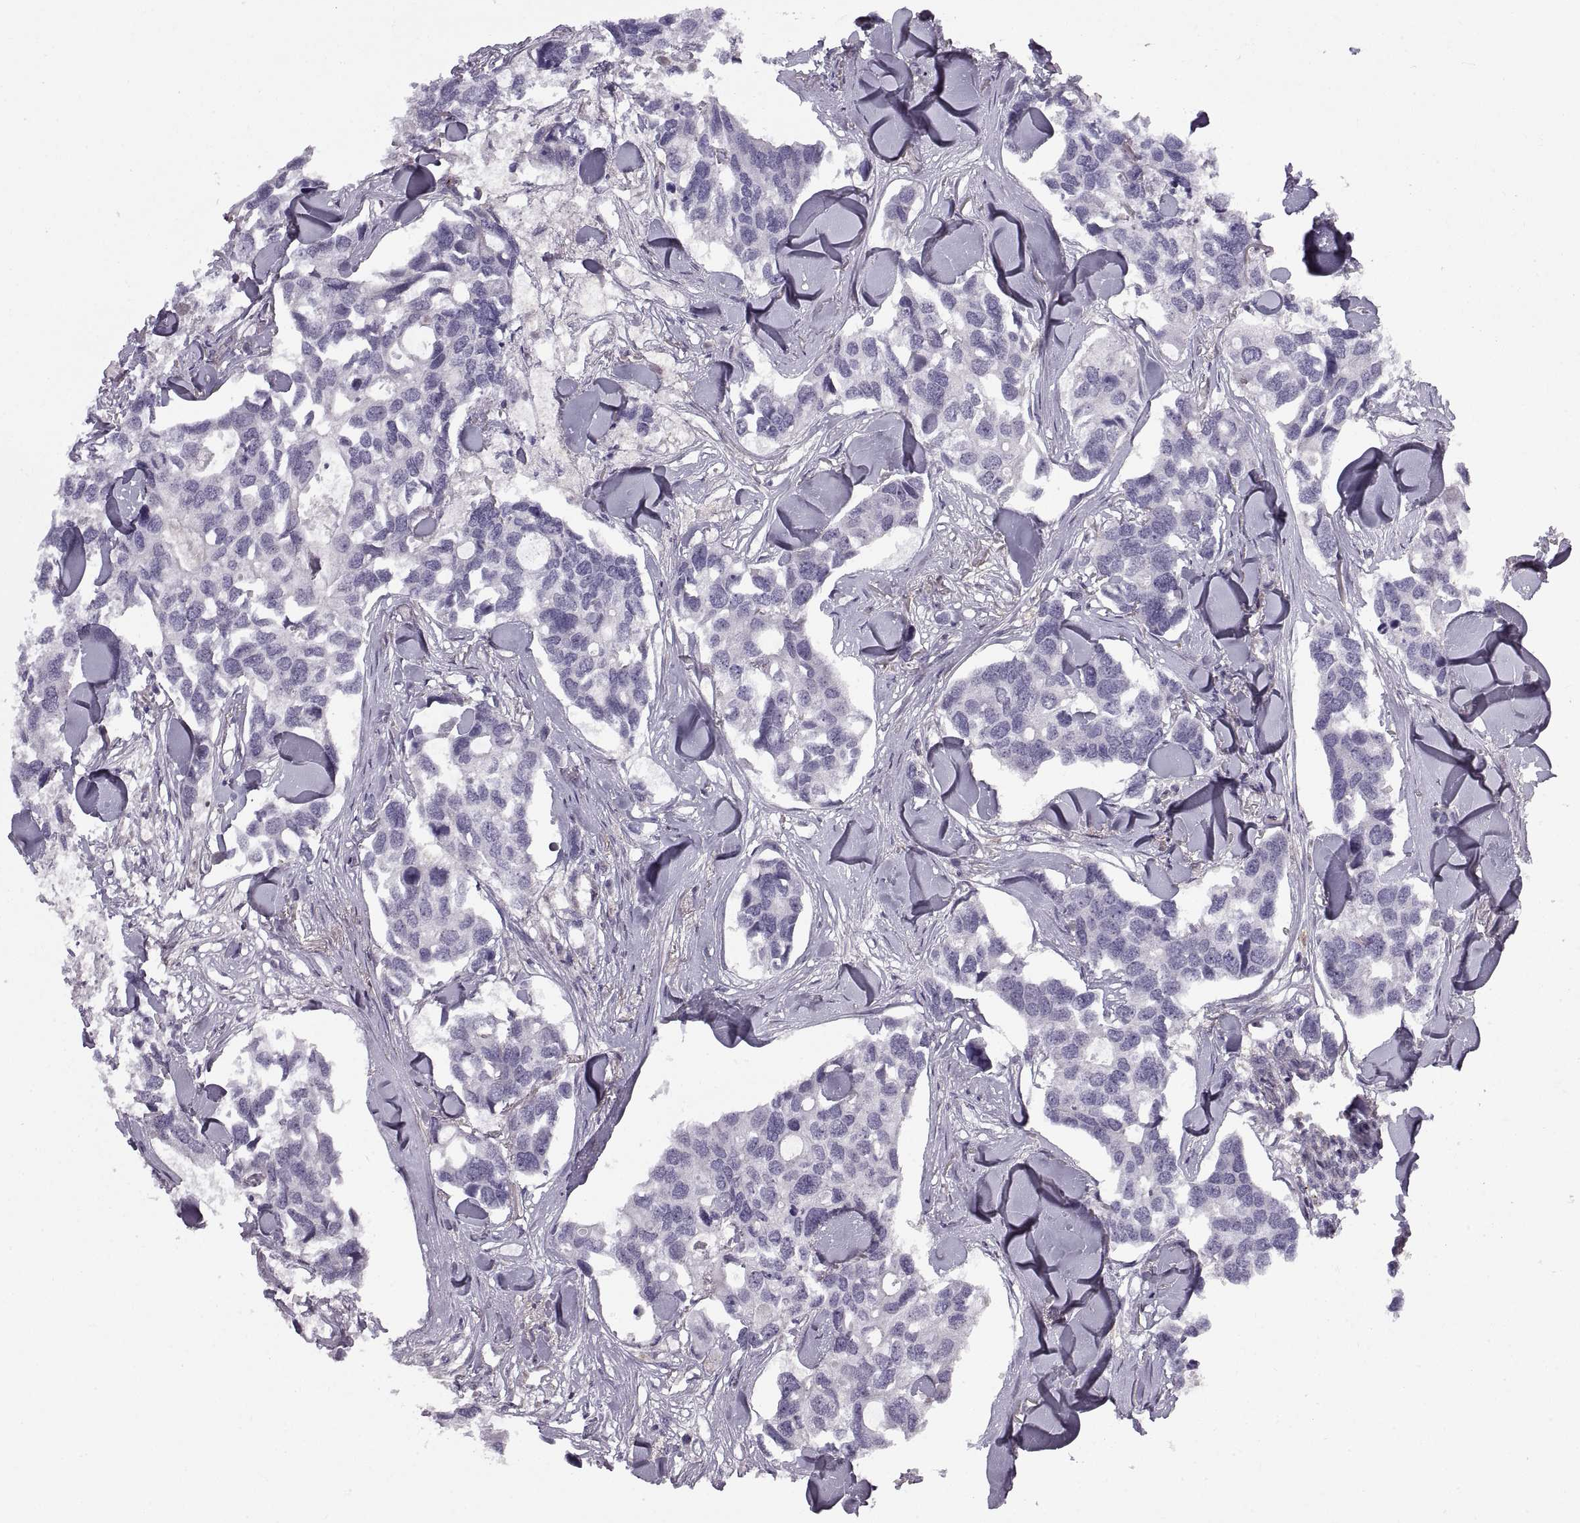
{"staining": {"intensity": "negative", "quantity": "none", "location": "none"}, "tissue": "breast cancer", "cell_type": "Tumor cells", "image_type": "cancer", "snomed": [{"axis": "morphology", "description": "Duct carcinoma"}, {"axis": "topography", "description": "Breast"}], "caption": "The histopathology image reveals no significant expression in tumor cells of breast cancer (intraductal carcinoma).", "gene": "RALB", "patient": {"sex": "female", "age": 83}}